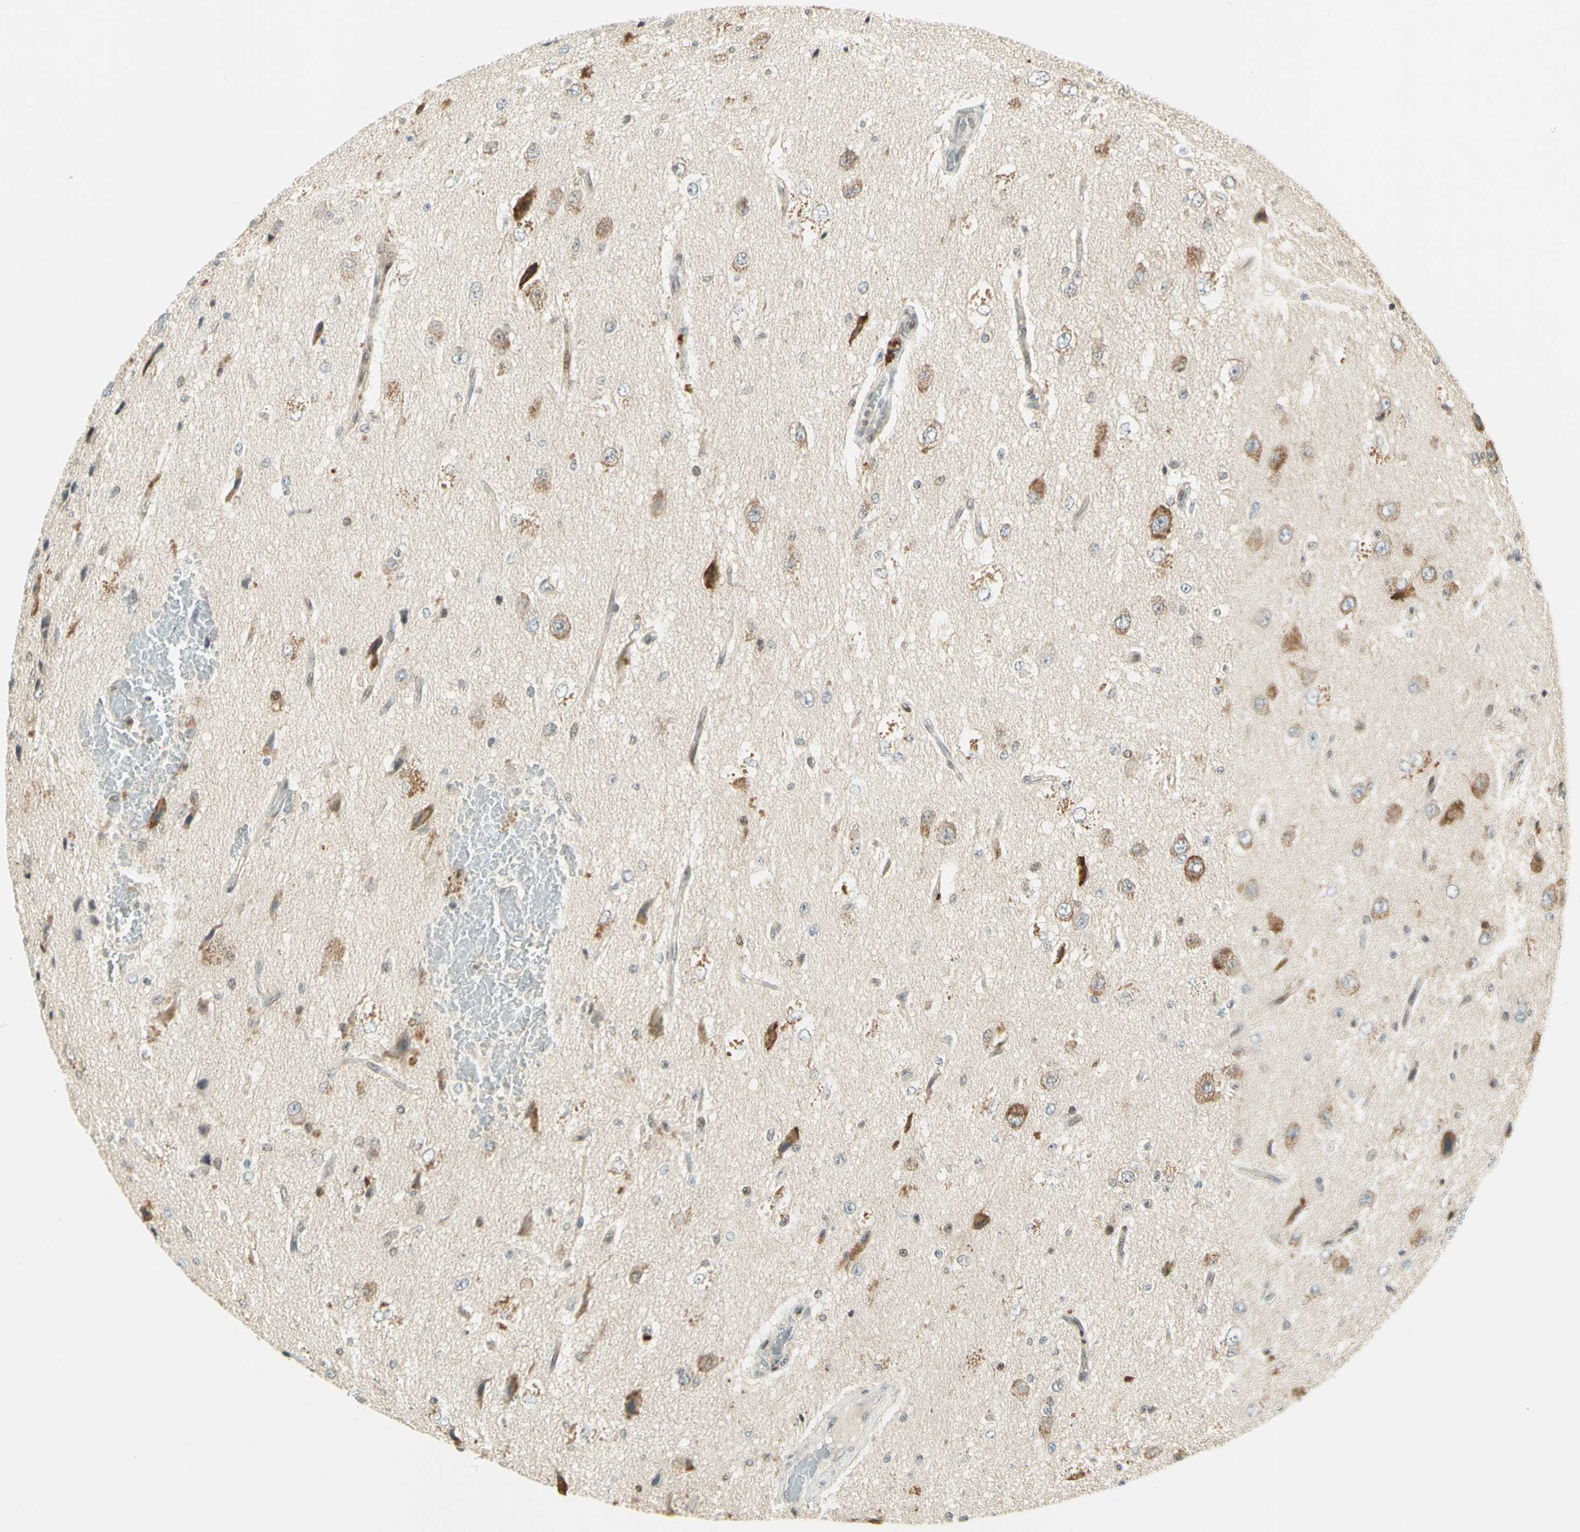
{"staining": {"intensity": "negative", "quantity": "none", "location": "none"}, "tissue": "glioma", "cell_type": "Tumor cells", "image_type": "cancer", "snomed": [{"axis": "morphology", "description": "Glioma, malignant, High grade"}, {"axis": "topography", "description": "pancreas cauda"}], "caption": "Immunohistochemistry (IHC) photomicrograph of neoplastic tissue: malignant high-grade glioma stained with DAB (3,3'-diaminobenzidine) demonstrates no significant protein staining in tumor cells. The staining was performed using DAB (3,3'-diaminobenzidine) to visualize the protein expression in brown, while the nuclei were stained in blue with hematoxylin (Magnification: 20x).", "gene": "TPT1", "patient": {"sex": "male", "age": 60}}